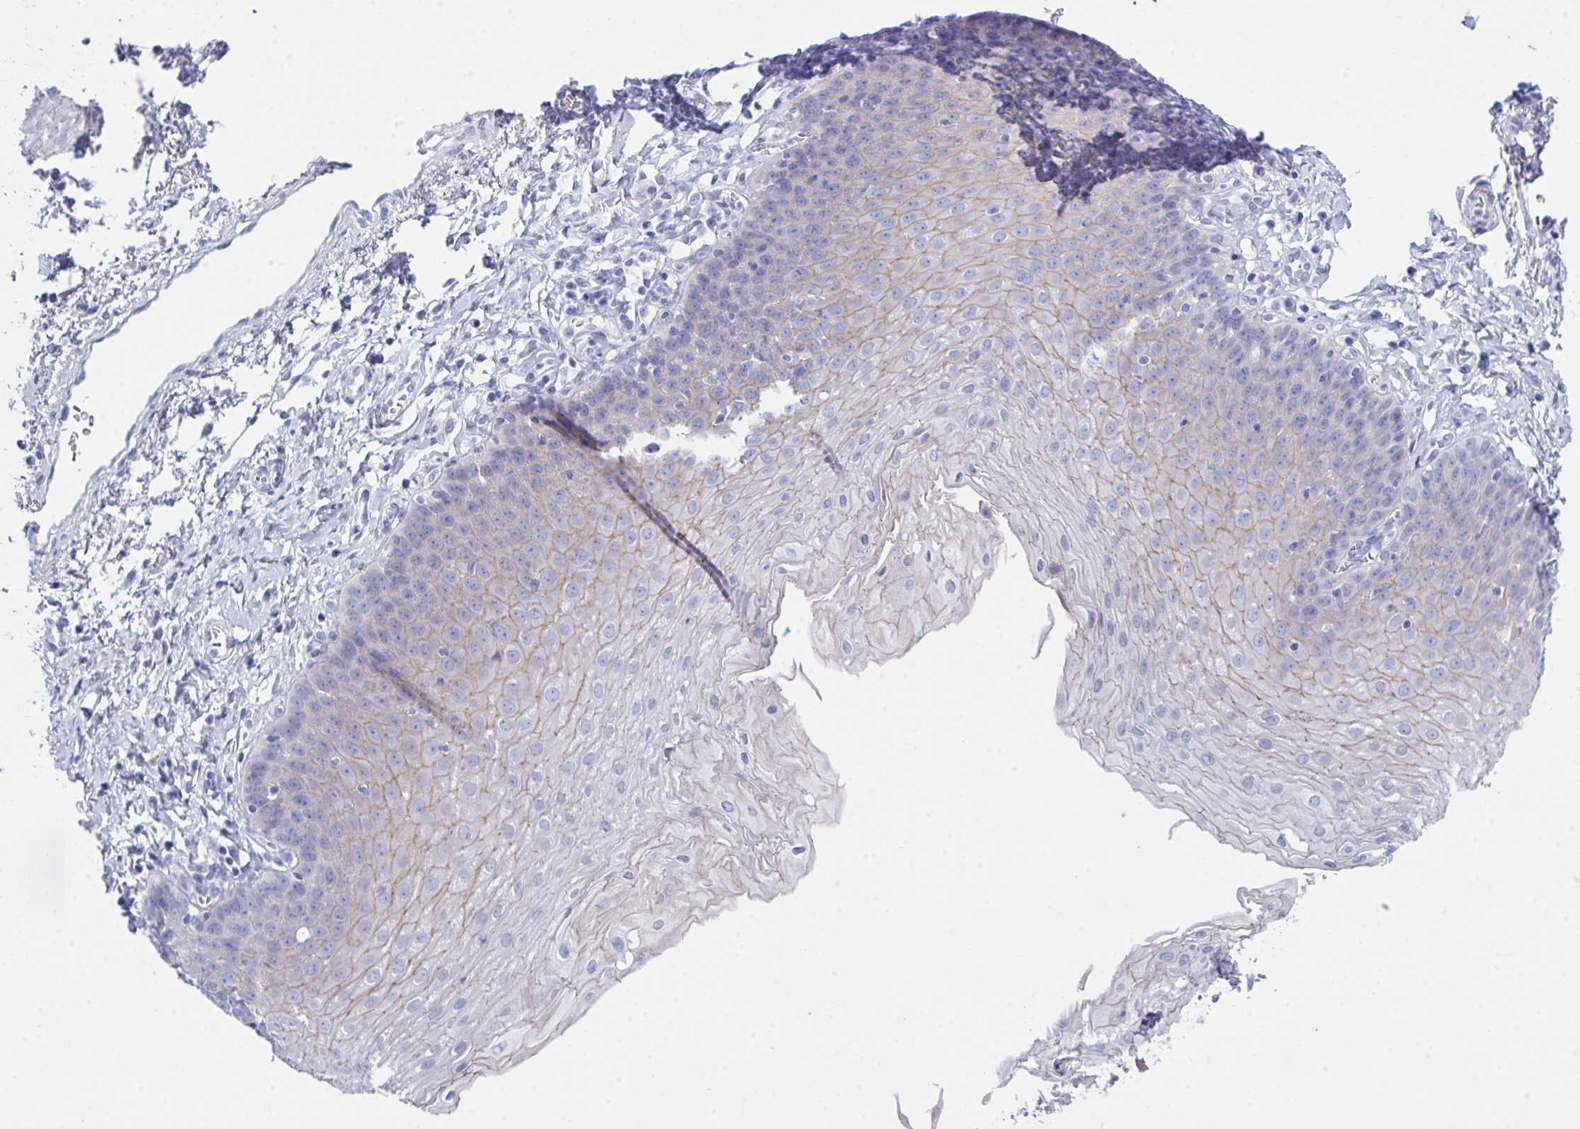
{"staining": {"intensity": "weak", "quantity": "25%-75%", "location": "cytoplasmic/membranous"}, "tissue": "esophagus", "cell_type": "Squamous epithelial cells", "image_type": "normal", "snomed": [{"axis": "morphology", "description": "Normal tissue, NOS"}, {"axis": "topography", "description": "Esophagus"}], "caption": "Protein analysis of unremarkable esophagus reveals weak cytoplasmic/membranous expression in about 25%-75% of squamous epithelial cells. The protein of interest is shown in brown color, while the nuclei are stained blue.", "gene": "GLB1L2", "patient": {"sex": "female", "age": 81}}